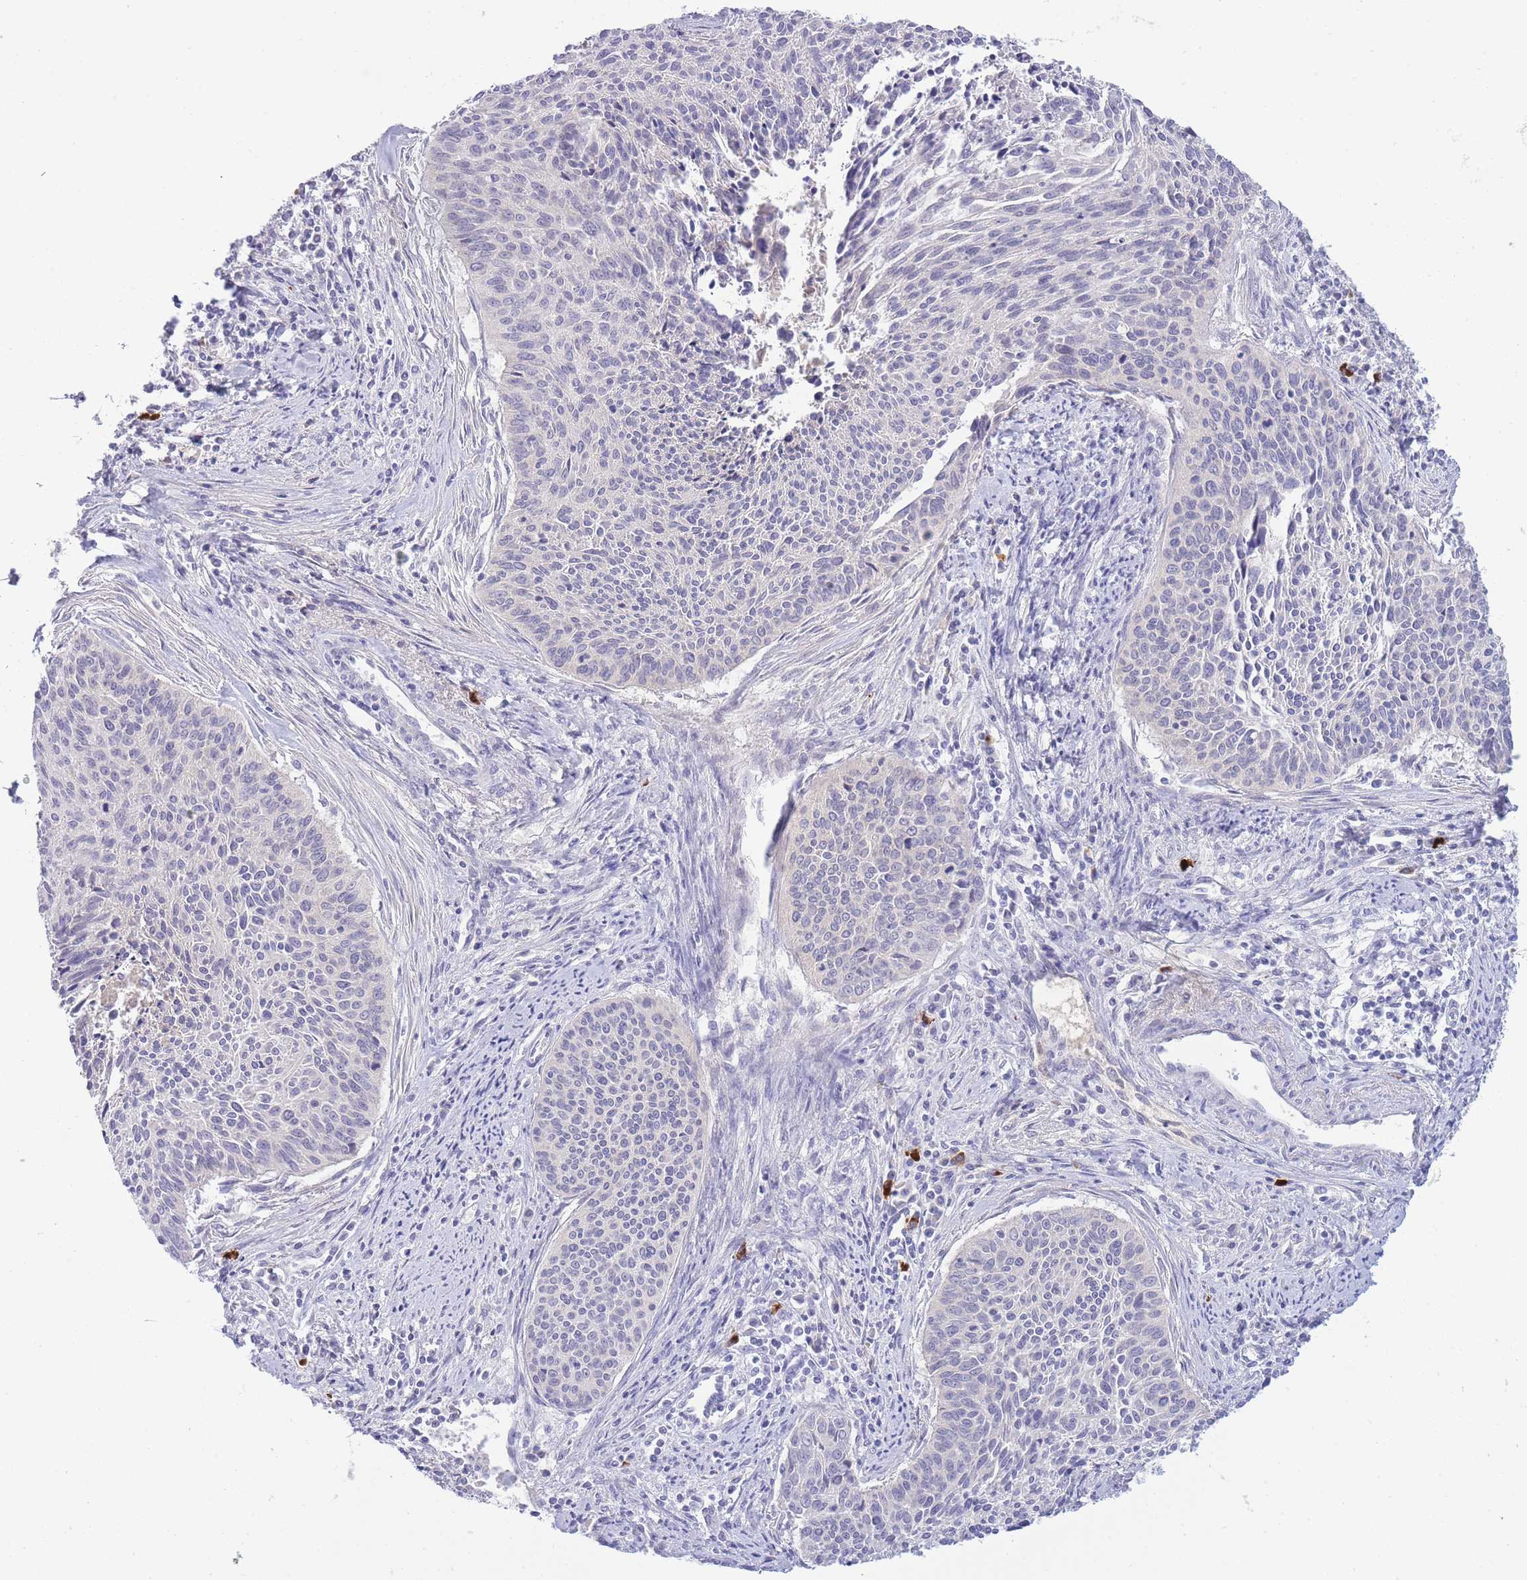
{"staining": {"intensity": "negative", "quantity": "none", "location": "none"}, "tissue": "cervical cancer", "cell_type": "Tumor cells", "image_type": "cancer", "snomed": [{"axis": "morphology", "description": "Squamous cell carcinoma, NOS"}, {"axis": "topography", "description": "Cervix"}], "caption": "Cervical cancer (squamous cell carcinoma) stained for a protein using immunohistochemistry exhibits no expression tumor cells.", "gene": "ASAP3", "patient": {"sex": "female", "age": 55}}